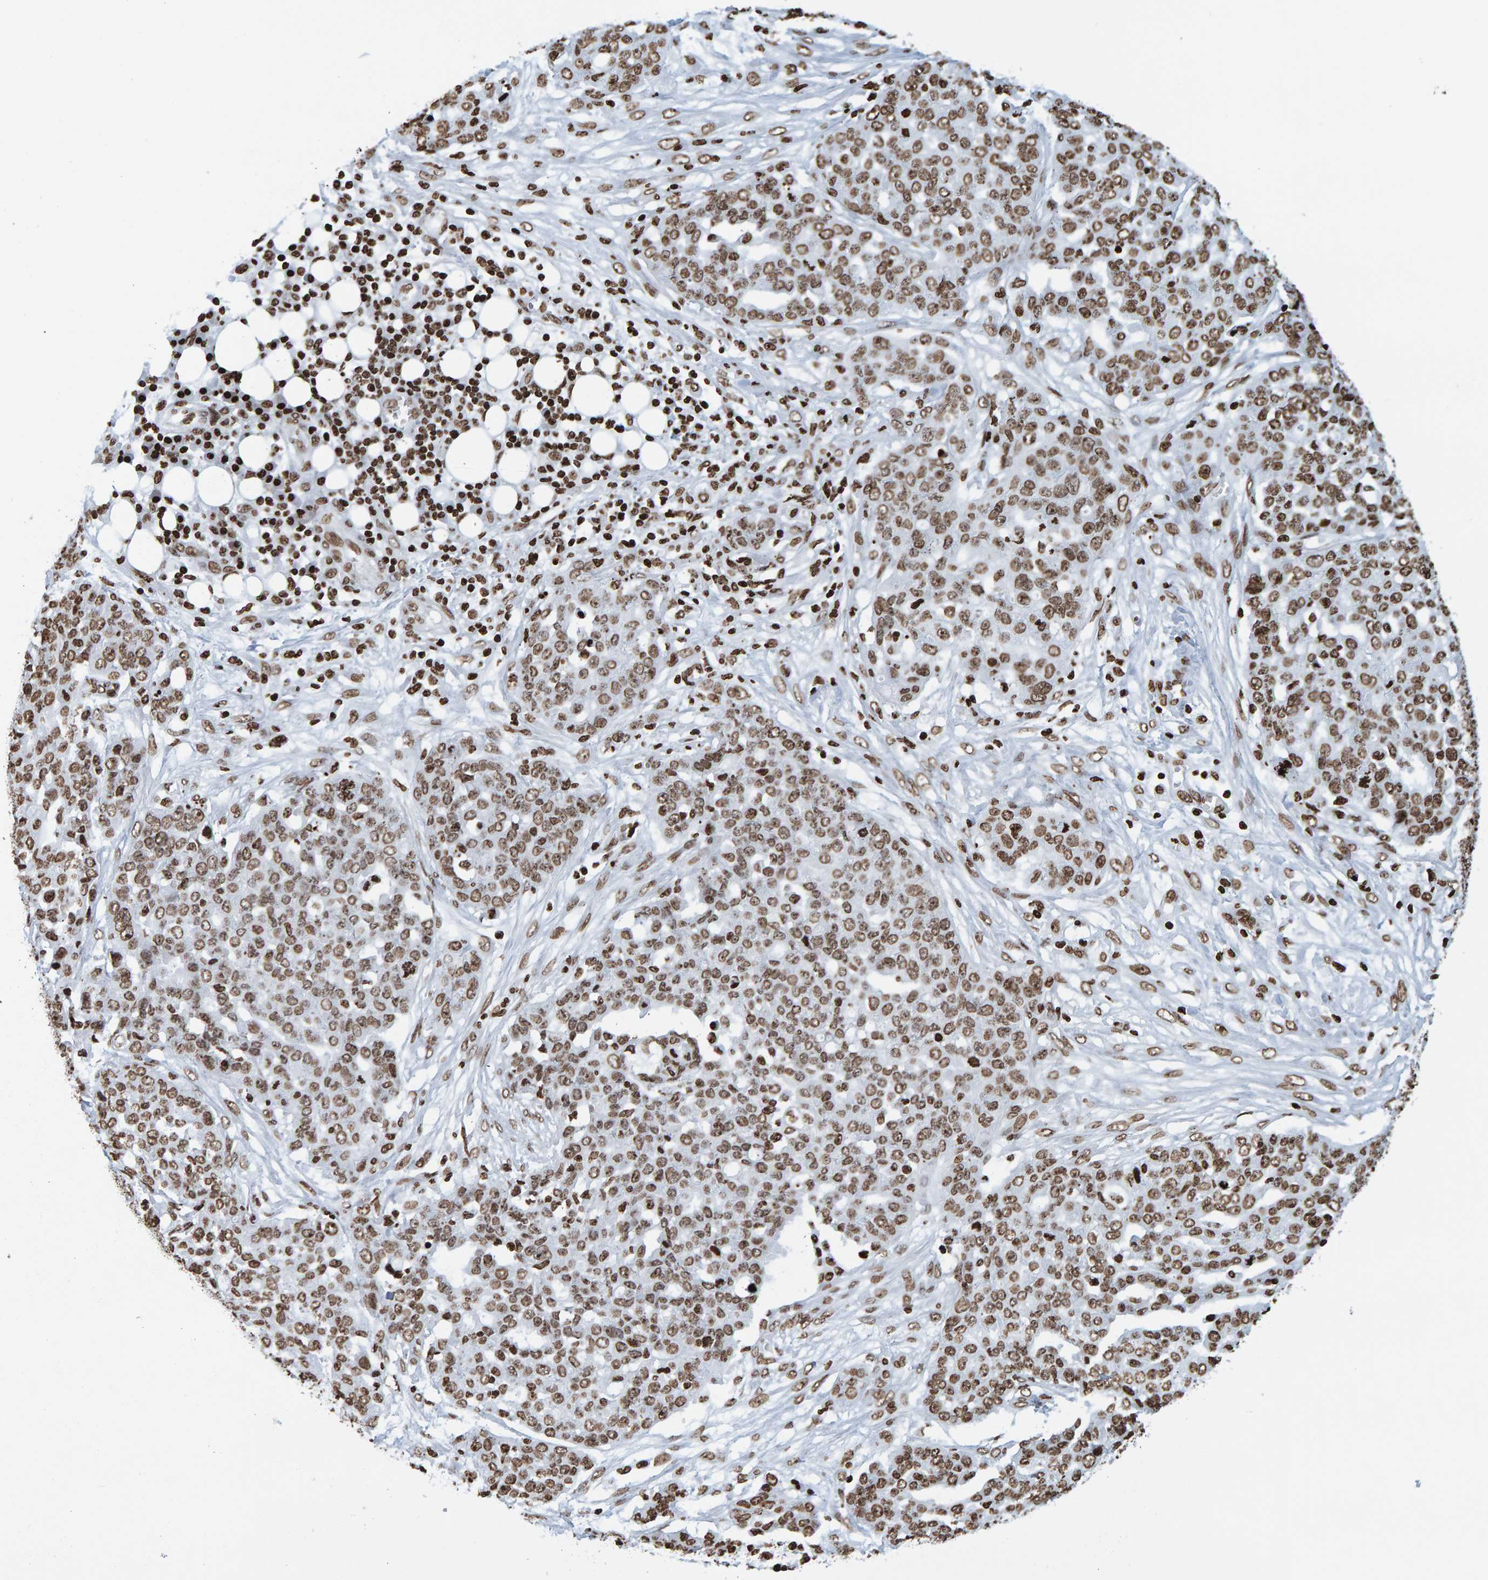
{"staining": {"intensity": "moderate", "quantity": ">75%", "location": "nuclear"}, "tissue": "ovarian cancer", "cell_type": "Tumor cells", "image_type": "cancer", "snomed": [{"axis": "morphology", "description": "Cystadenocarcinoma, serous, NOS"}, {"axis": "topography", "description": "Soft tissue"}, {"axis": "topography", "description": "Ovary"}], "caption": "Protein expression analysis of human serous cystadenocarcinoma (ovarian) reveals moderate nuclear staining in about >75% of tumor cells.", "gene": "BRF2", "patient": {"sex": "female", "age": 57}}